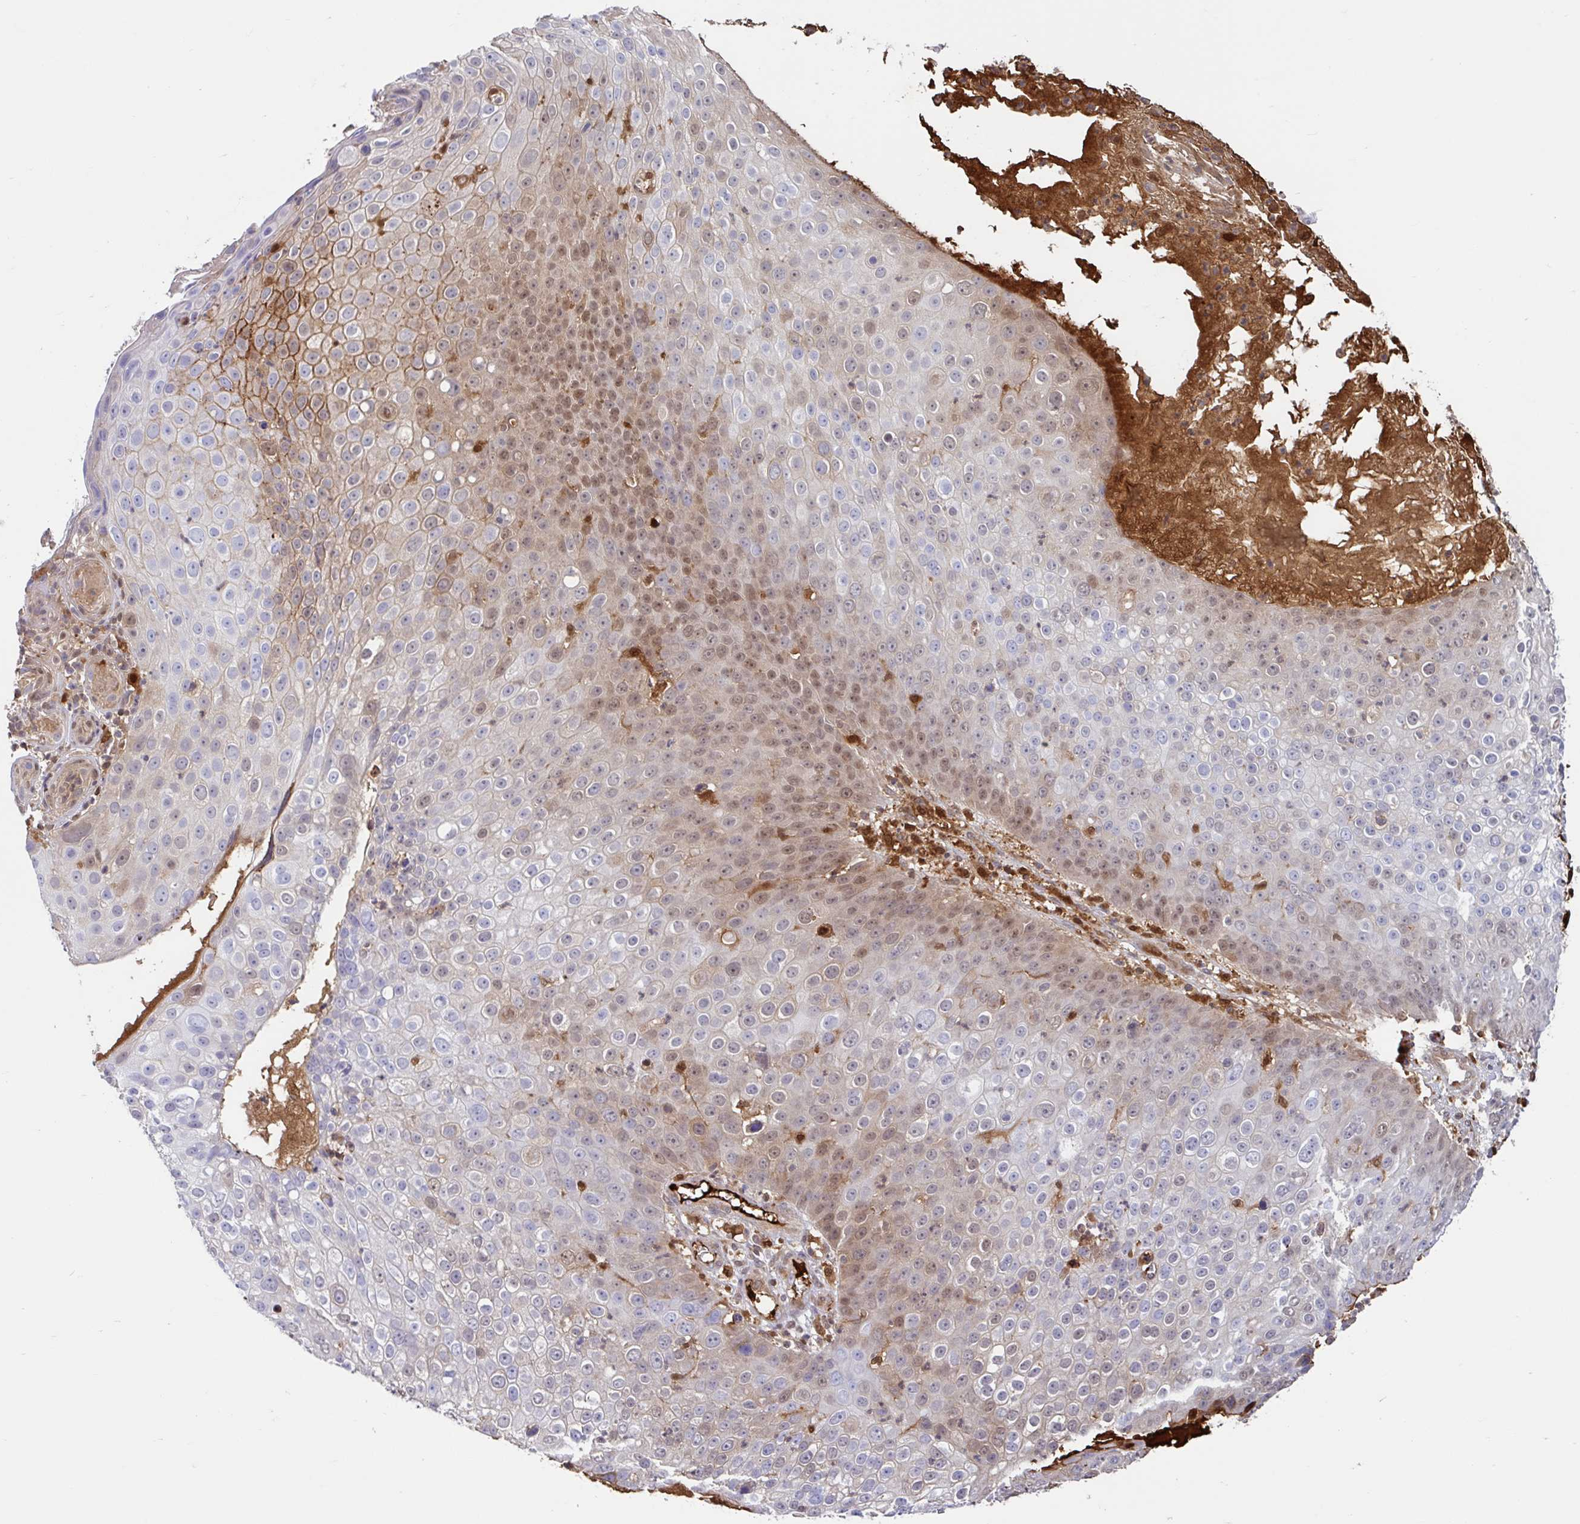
{"staining": {"intensity": "moderate", "quantity": "<25%", "location": "cytoplasmic/membranous,nuclear"}, "tissue": "skin cancer", "cell_type": "Tumor cells", "image_type": "cancer", "snomed": [{"axis": "morphology", "description": "Squamous cell carcinoma, NOS"}, {"axis": "topography", "description": "Skin"}], "caption": "A high-resolution photomicrograph shows immunohistochemistry (IHC) staining of squamous cell carcinoma (skin), which demonstrates moderate cytoplasmic/membranous and nuclear positivity in approximately <25% of tumor cells. Using DAB (3,3'-diaminobenzidine) (brown) and hematoxylin (blue) stains, captured at high magnification using brightfield microscopy.", "gene": "BLVRA", "patient": {"sex": "male", "age": 71}}